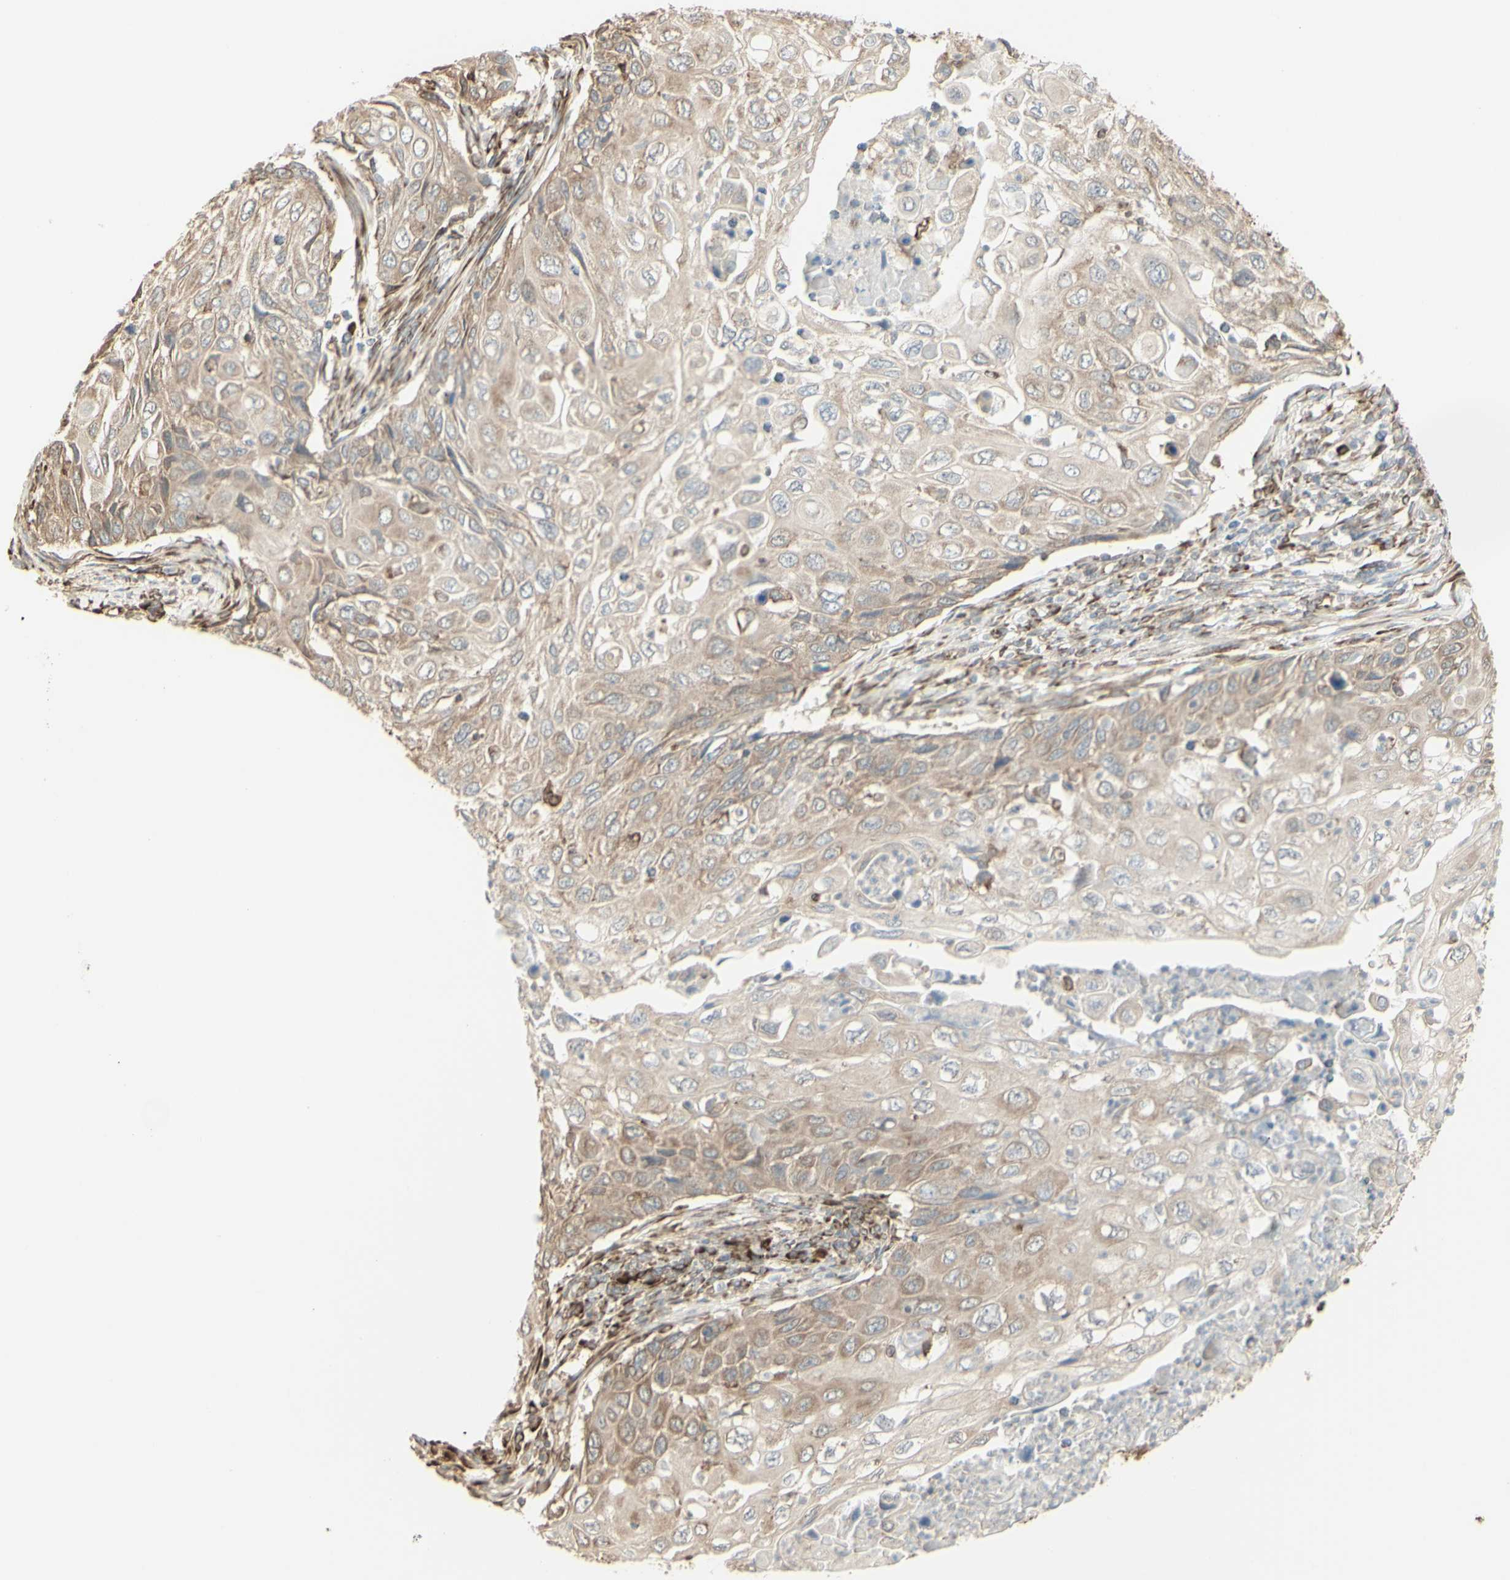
{"staining": {"intensity": "weak", "quantity": ">75%", "location": "cytoplasmic/membranous"}, "tissue": "cervical cancer", "cell_type": "Tumor cells", "image_type": "cancer", "snomed": [{"axis": "morphology", "description": "Squamous cell carcinoma, NOS"}, {"axis": "topography", "description": "Cervix"}], "caption": "Immunohistochemical staining of squamous cell carcinoma (cervical) displays weak cytoplasmic/membranous protein staining in approximately >75% of tumor cells.", "gene": "EEF1B2", "patient": {"sex": "female", "age": 70}}